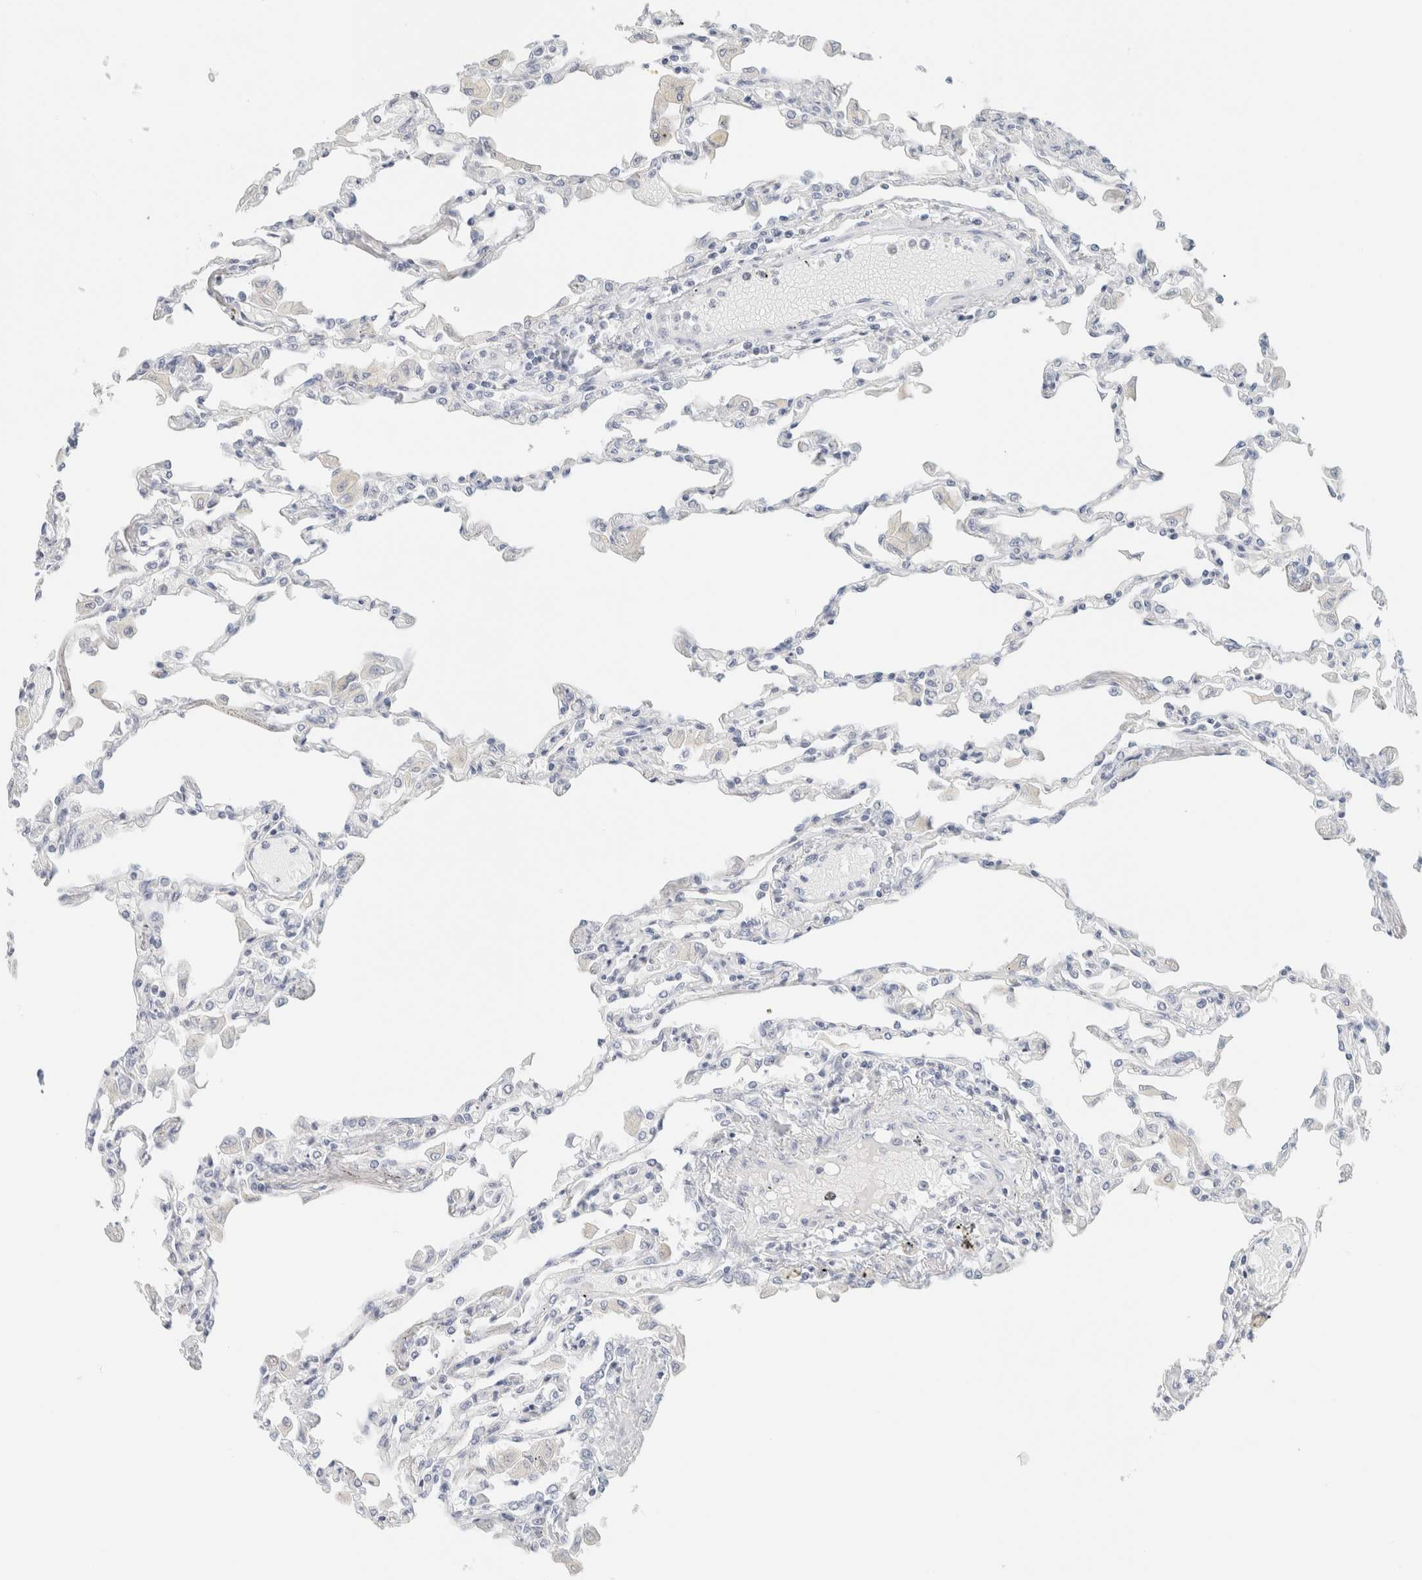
{"staining": {"intensity": "negative", "quantity": "none", "location": "none"}, "tissue": "lung", "cell_type": "Alveolar cells", "image_type": "normal", "snomed": [{"axis": "morphology", "description": "Normal tissue, NOS"}, {"axis": "topography", "description": "Bronchus"}, {"axis": "topography", "description": "Lung"}], "caption": "DAB immunohistochemical staining of normal lung displays no significant positivity in alveolar cells.", "gene": "NEFM", "patient": {"sex": "female", "age": 49}}